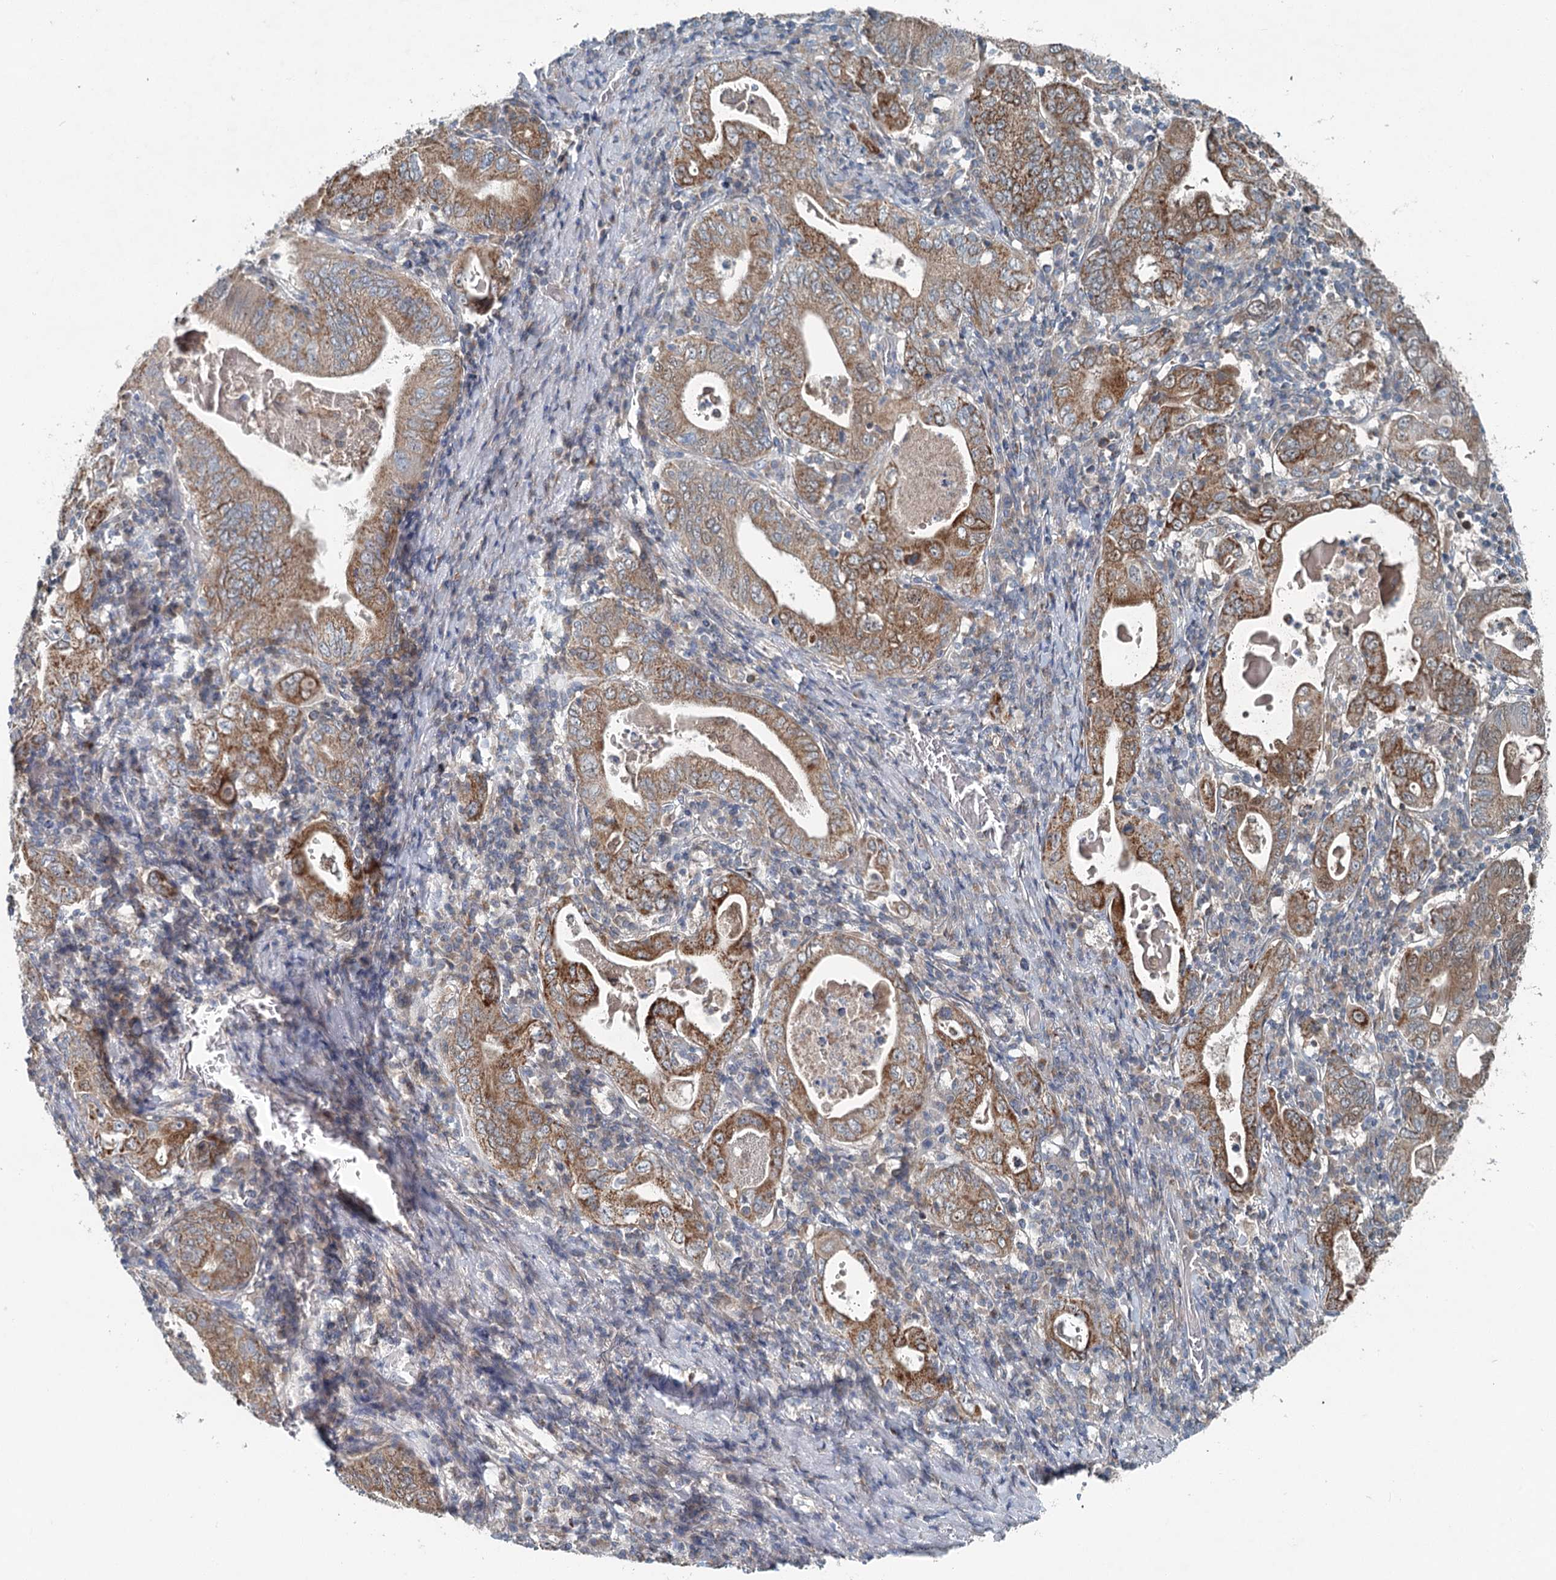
{"staining": {"intensity": "moderate", "quantity": ">75%", "location": "cytoplasmic/membranous"}, "tissue": "stomach cancer", "cell_type": "Tumor cells", "image_type": "cancer", "snomed": [{"axis": "morphology", "description": "Normal tissue, NOS"}, {"axis": "morphology", "description": "Adenocarcinoma, NOS"}, {"axis": "topography", "description": "Esophagus"}, {"axis": "topography", "description": "Stomach, upper"}, {"axis": "topography", "description": "Peripheral nerve tissue"}], "caption": "Immunohistochemical staining of stomach cancer (adenocarcinoma) shows moderate cytoplasmic/membranous protein expression in about >75% of tumor cells. (Brightfield microscopy of DAB IHC at high magnification).", "gene": "CHCHD5", "patient": {"sex": "male", "age": 62}}